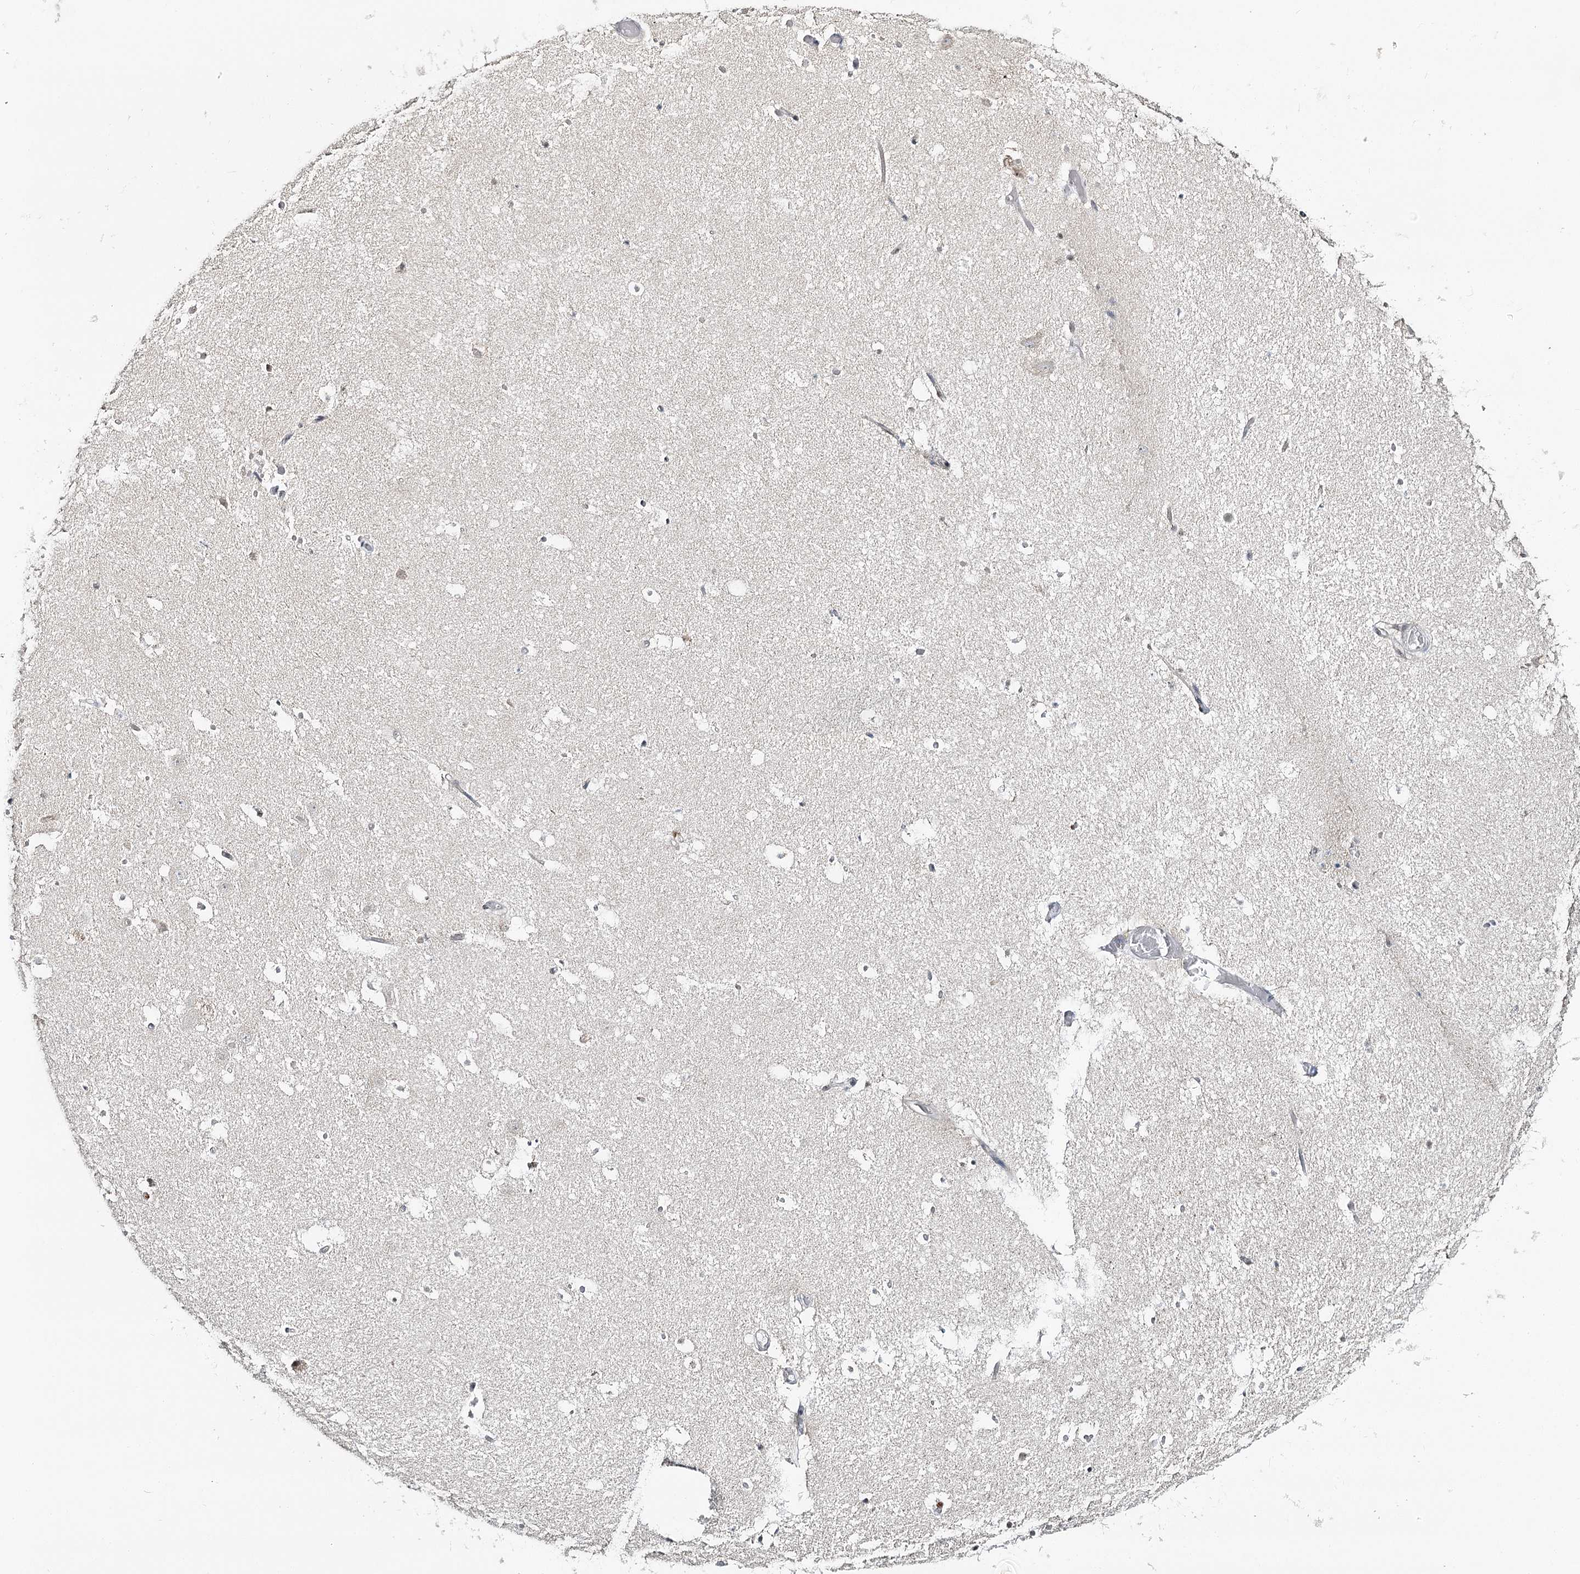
{"staining": {"intensity": "negative", "quantity": "none", "location": "none"}, "tissue": "hippocampus", "cell_type": "Glial cells", "image_type": "normal", "snomed": [{"axis": "morphology", "description": "Normal tissue, NOS"}, {"axis": "topography", "description": "Hippocampus"}], "caption": "Normal hippocampus was stained to show a protein in brown. There is no significant expression in glial cells. (DAB (3,3'-diaminobenzidine) IHC, high magnification).", "gene": "ATAD1", "patient": {"sex": "female", "age": 52}}